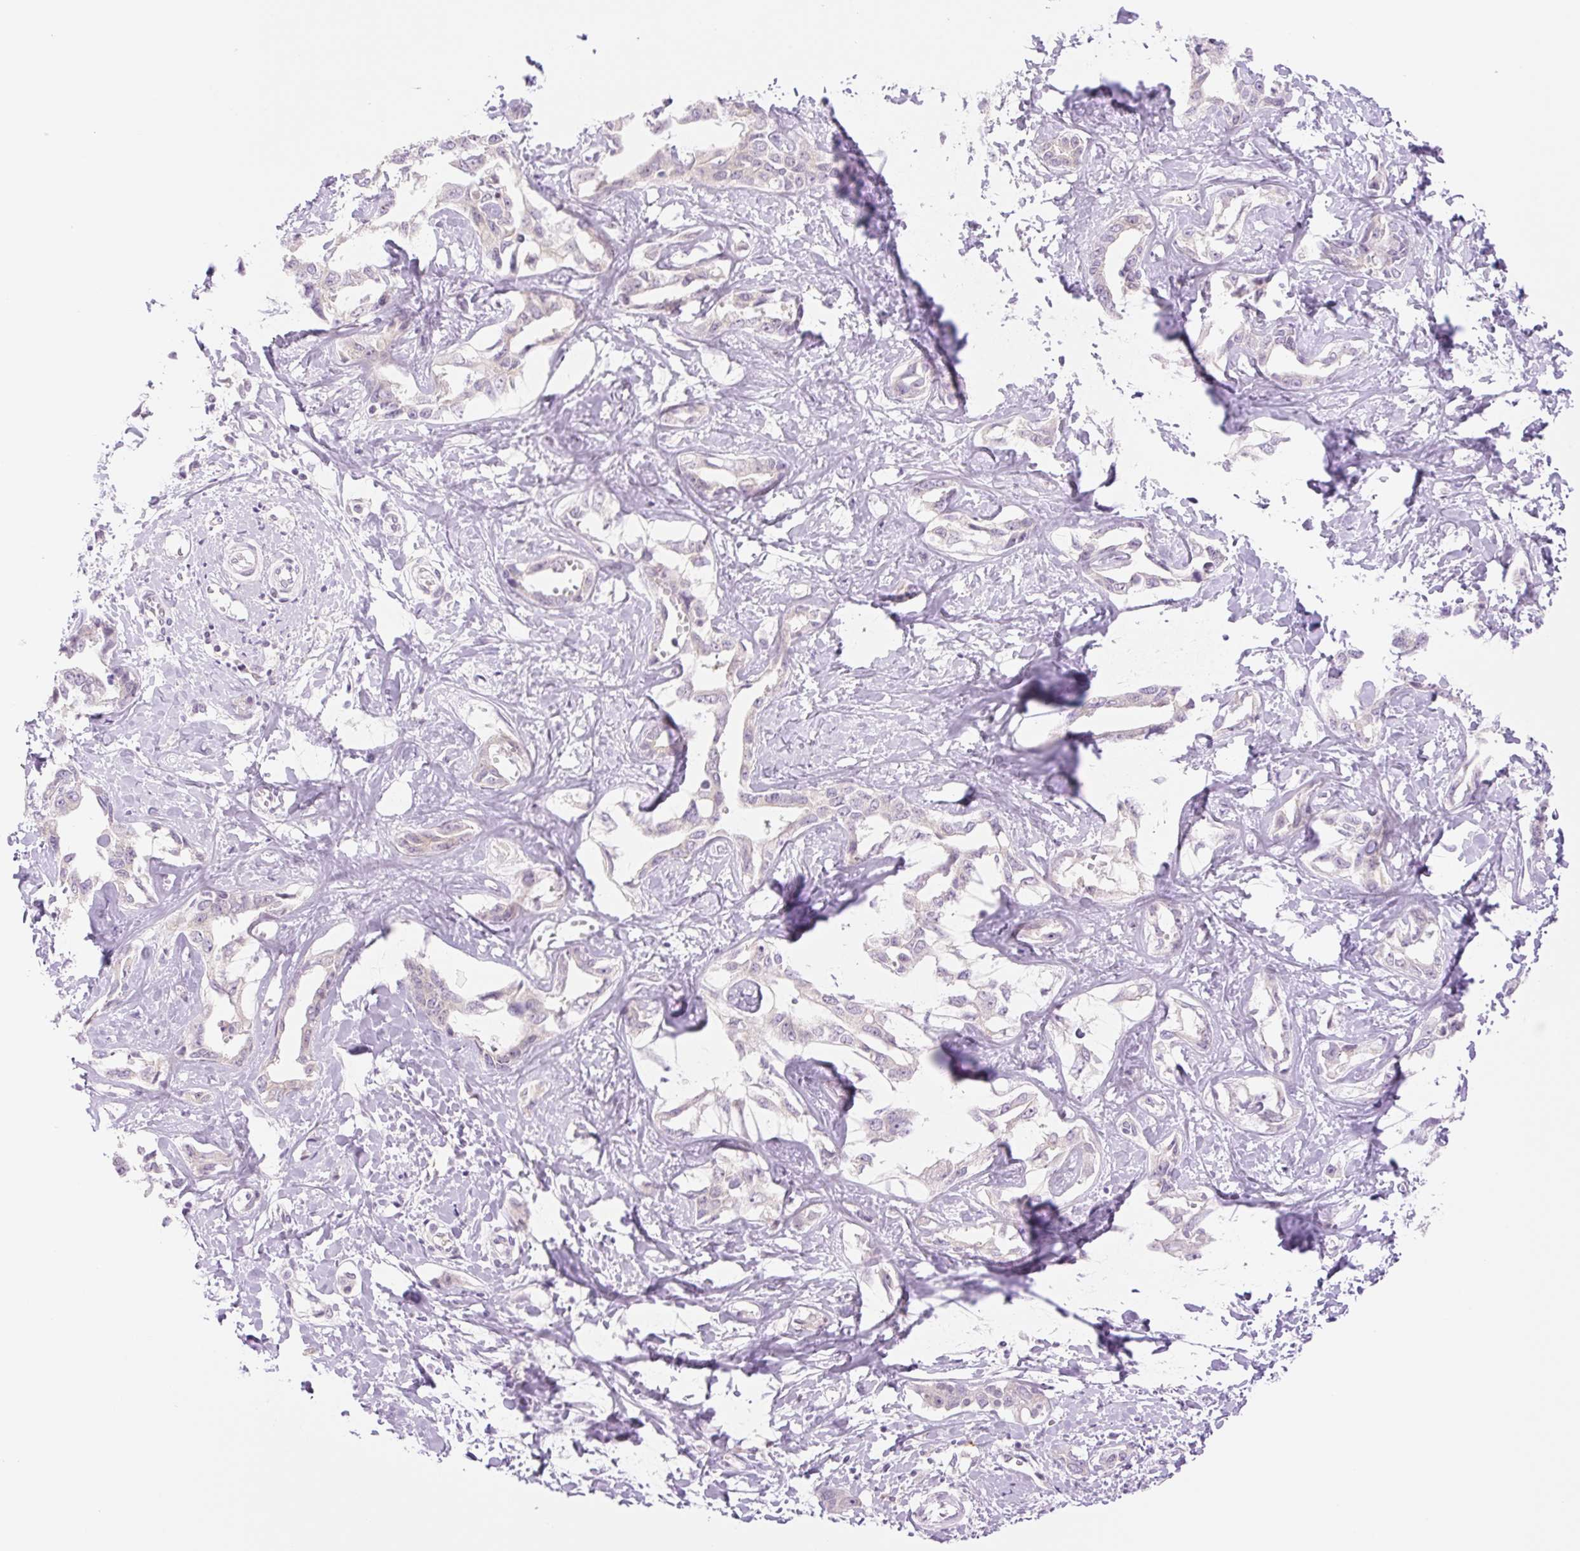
{"staining": {"intensity": "negative", "quantity": "none", "location": "none"}, "tissue": "liver cancer", "cell_type": "Tumor cells", "image_type": "cancer", "snomed": [{"axis": "morphology", "description": "Cholangiocarcinoma"}, {"axis": "topography", "description": "Liver"}], "caption": "High power microscopy micrograph of an immunohistochemistry (IHC) image of liver cholangiocarcinoma, revealing no significant positivity in tumor cells.", "gene": "SPRYD4", "patient": {"sex": "male", "age": 59}}